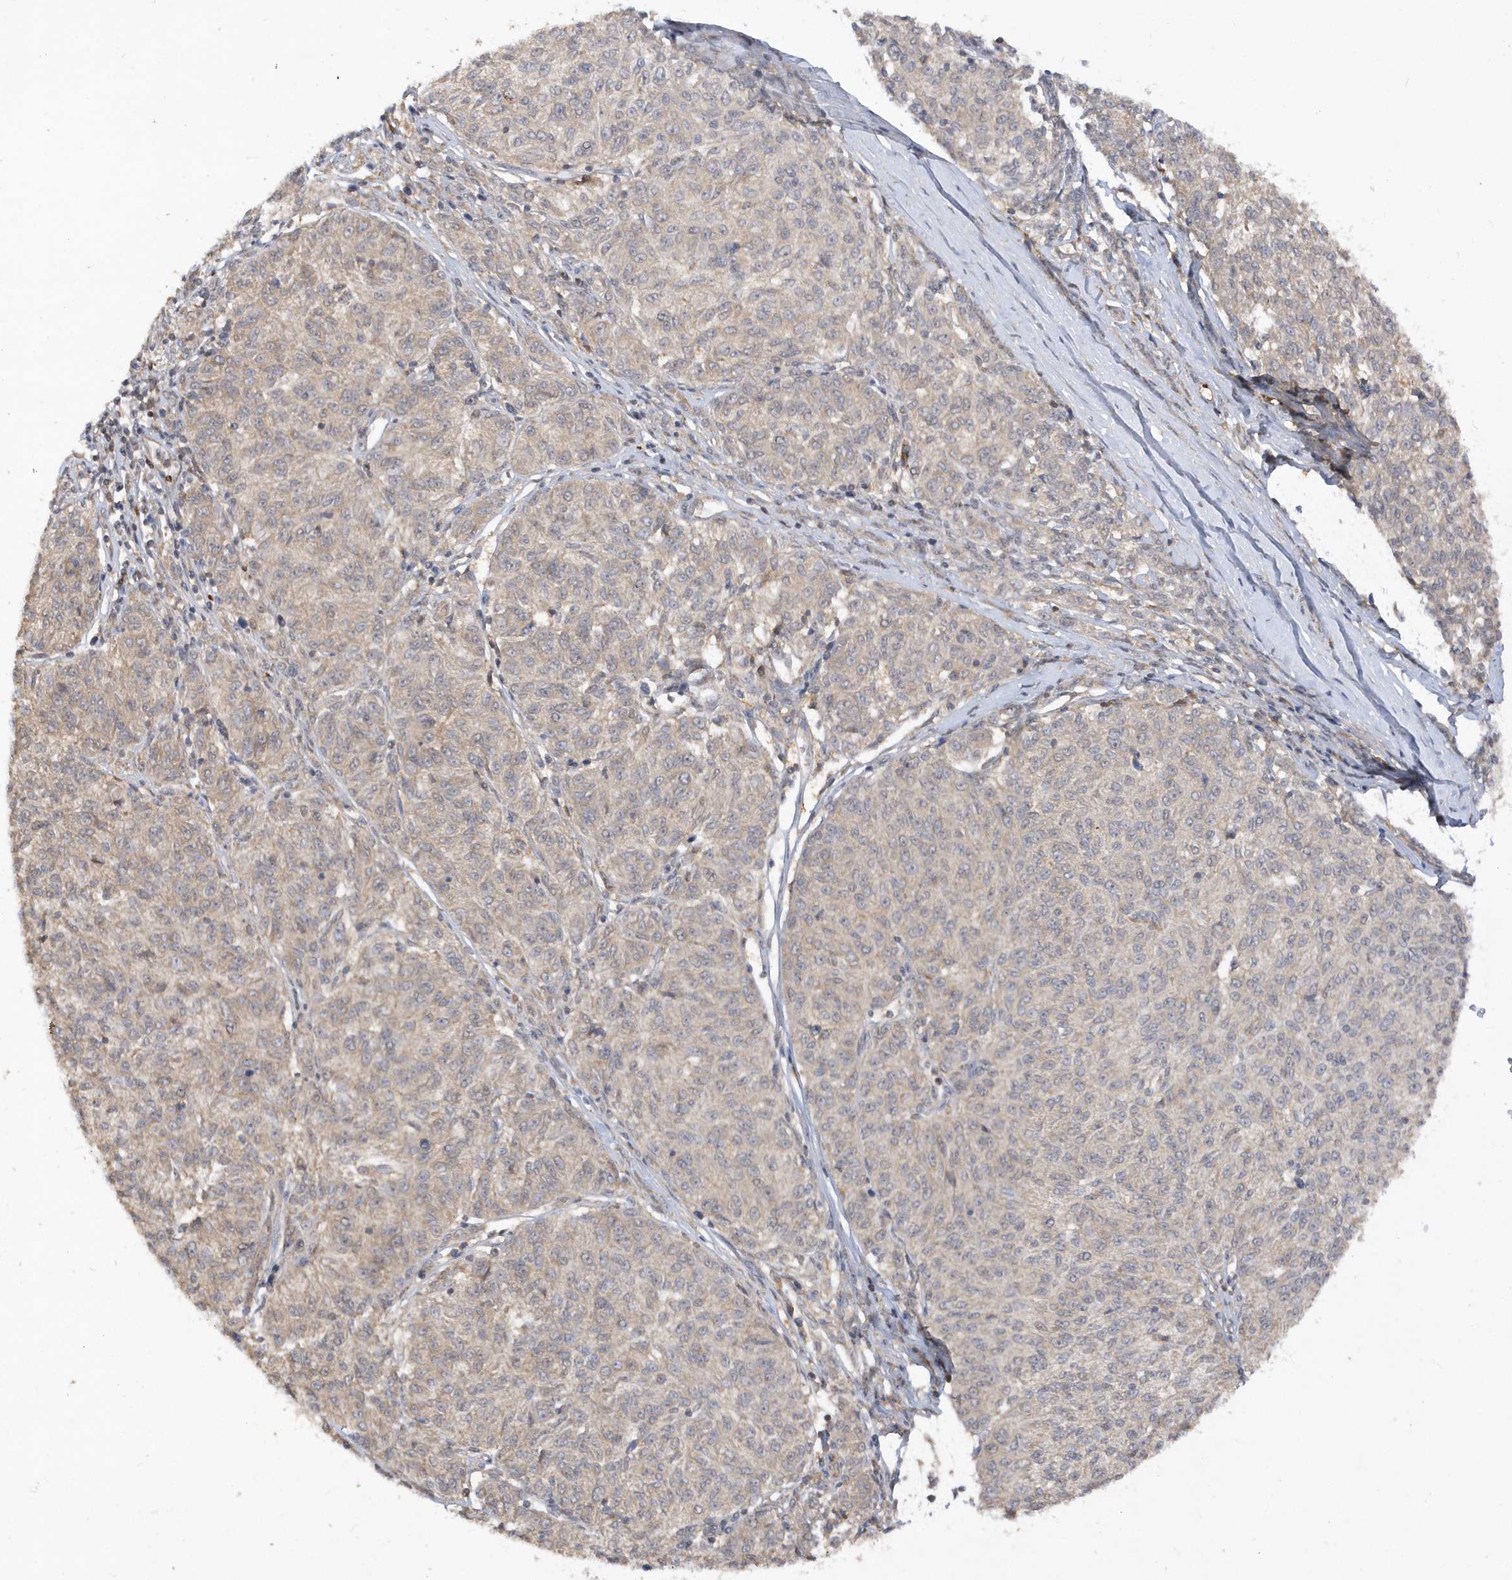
{"staining": {"intensity": "negative", "quantity": "none", "location": "none"}, "tissue": "melanoma", "cell_type": "Tumor cells", "image_type": "cancer", "snomed": [{"axis": "morphology", "description": "Malignant melanoma, NOS"}, {"axis": "topography", "description": "Skin"}], "caption": "DAB (3,3'-diaminobenzidine) immunohistochemical staining of malignant melanoma displays no significant staining in tumor cells.", "gene": "RPE", "patient": {"sex": "female", "age": 72}}